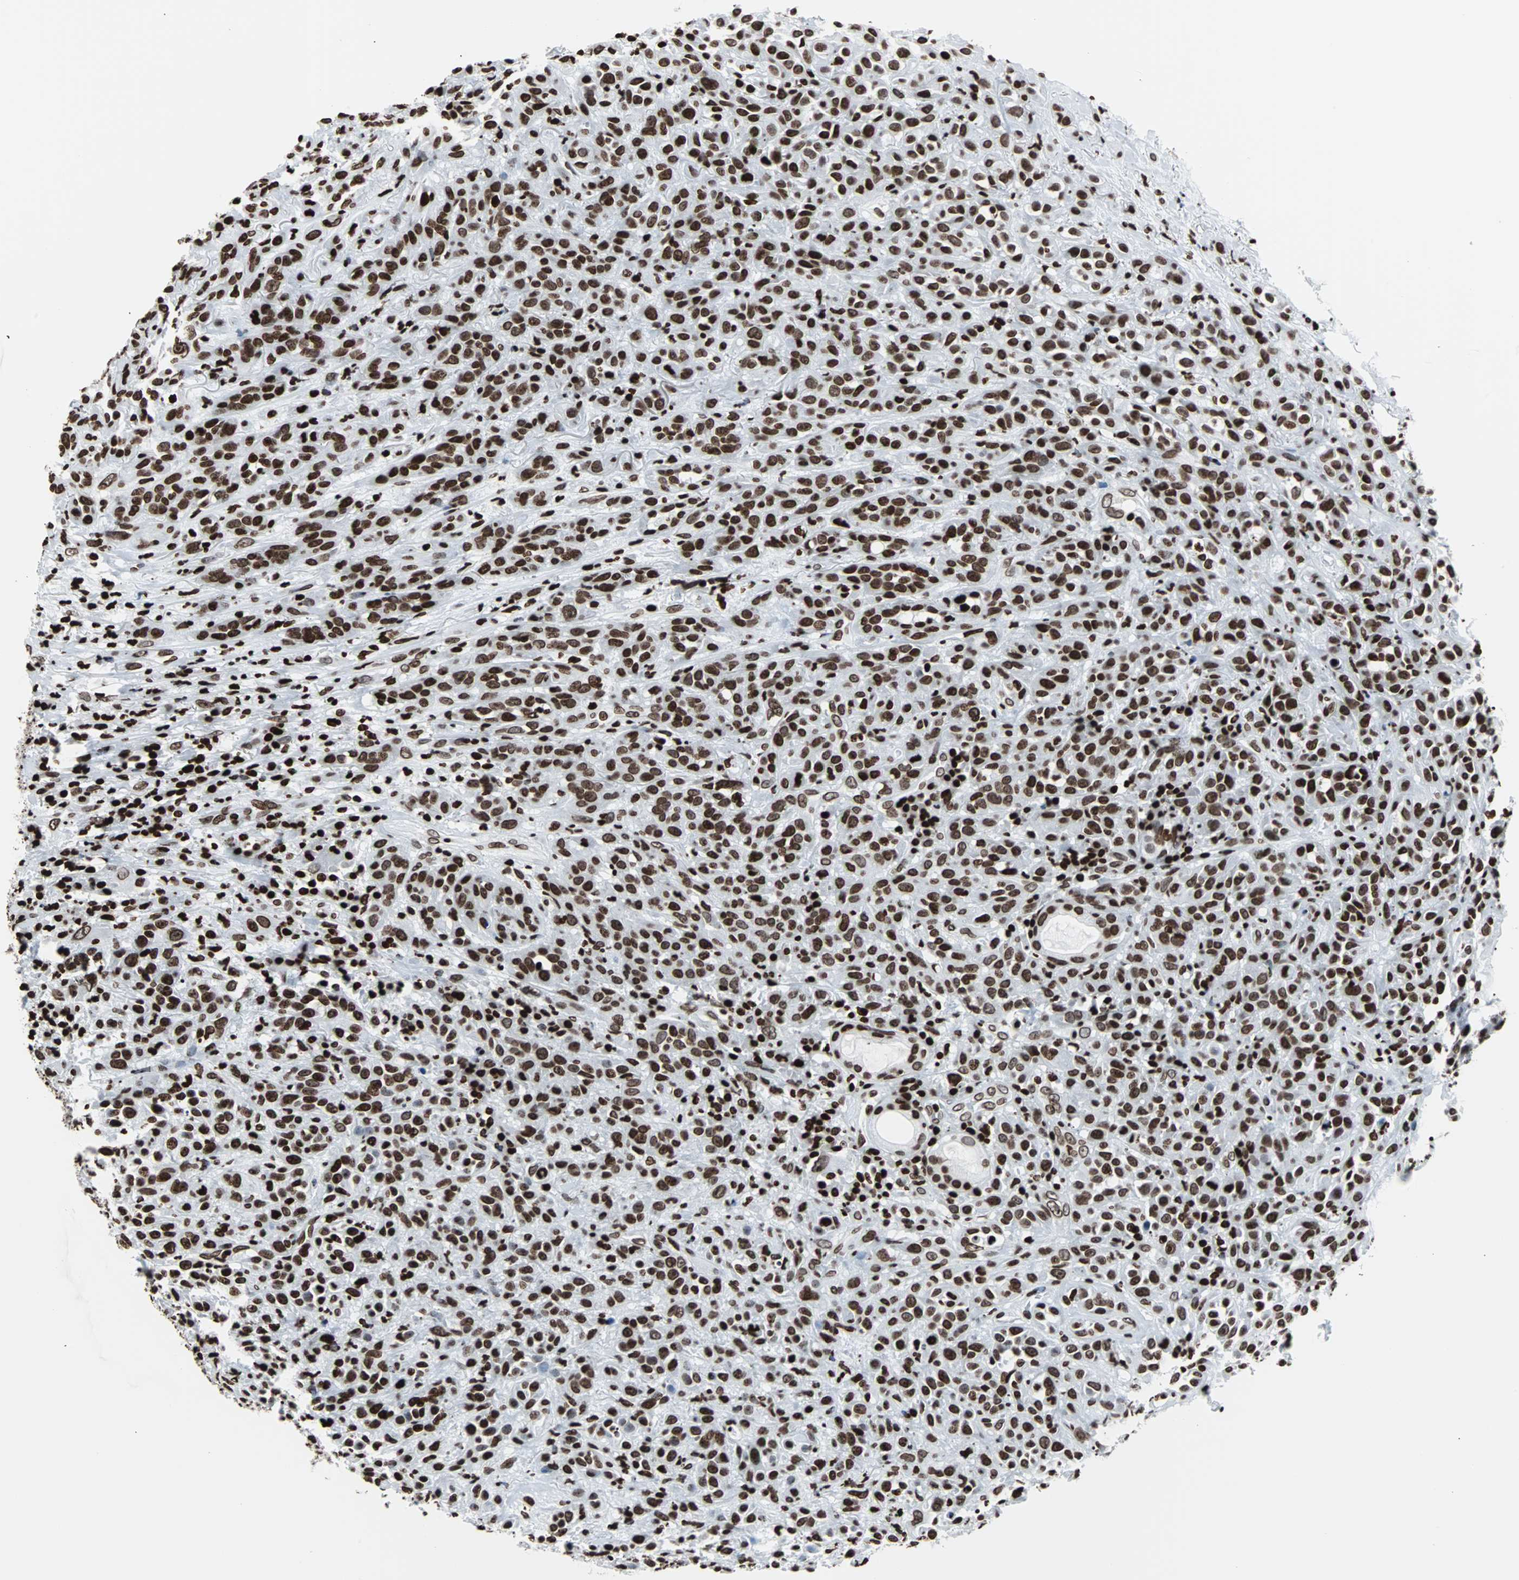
{"staining": {"intensity": "strong", "quantity": ">75%", "location": "nuclear"}, "tissue": "head and neck cancer", "cell_type": "Tumor cells", "image_type": "cancer", "snomed": [{"axis": "morphology", "description": "Squamous cell carcinoma, NOS"}, {"axis": "topography", "description": "Head-Neck"}], "caption": "Human squamous cell carcinoma (head and neck) stained for a protein (brown) demonstrates strong nuclear positive staining in approximately >75% of tumor cells.", "gene": "H2BC18", "patient": {"sex": "male", "age": 62}}